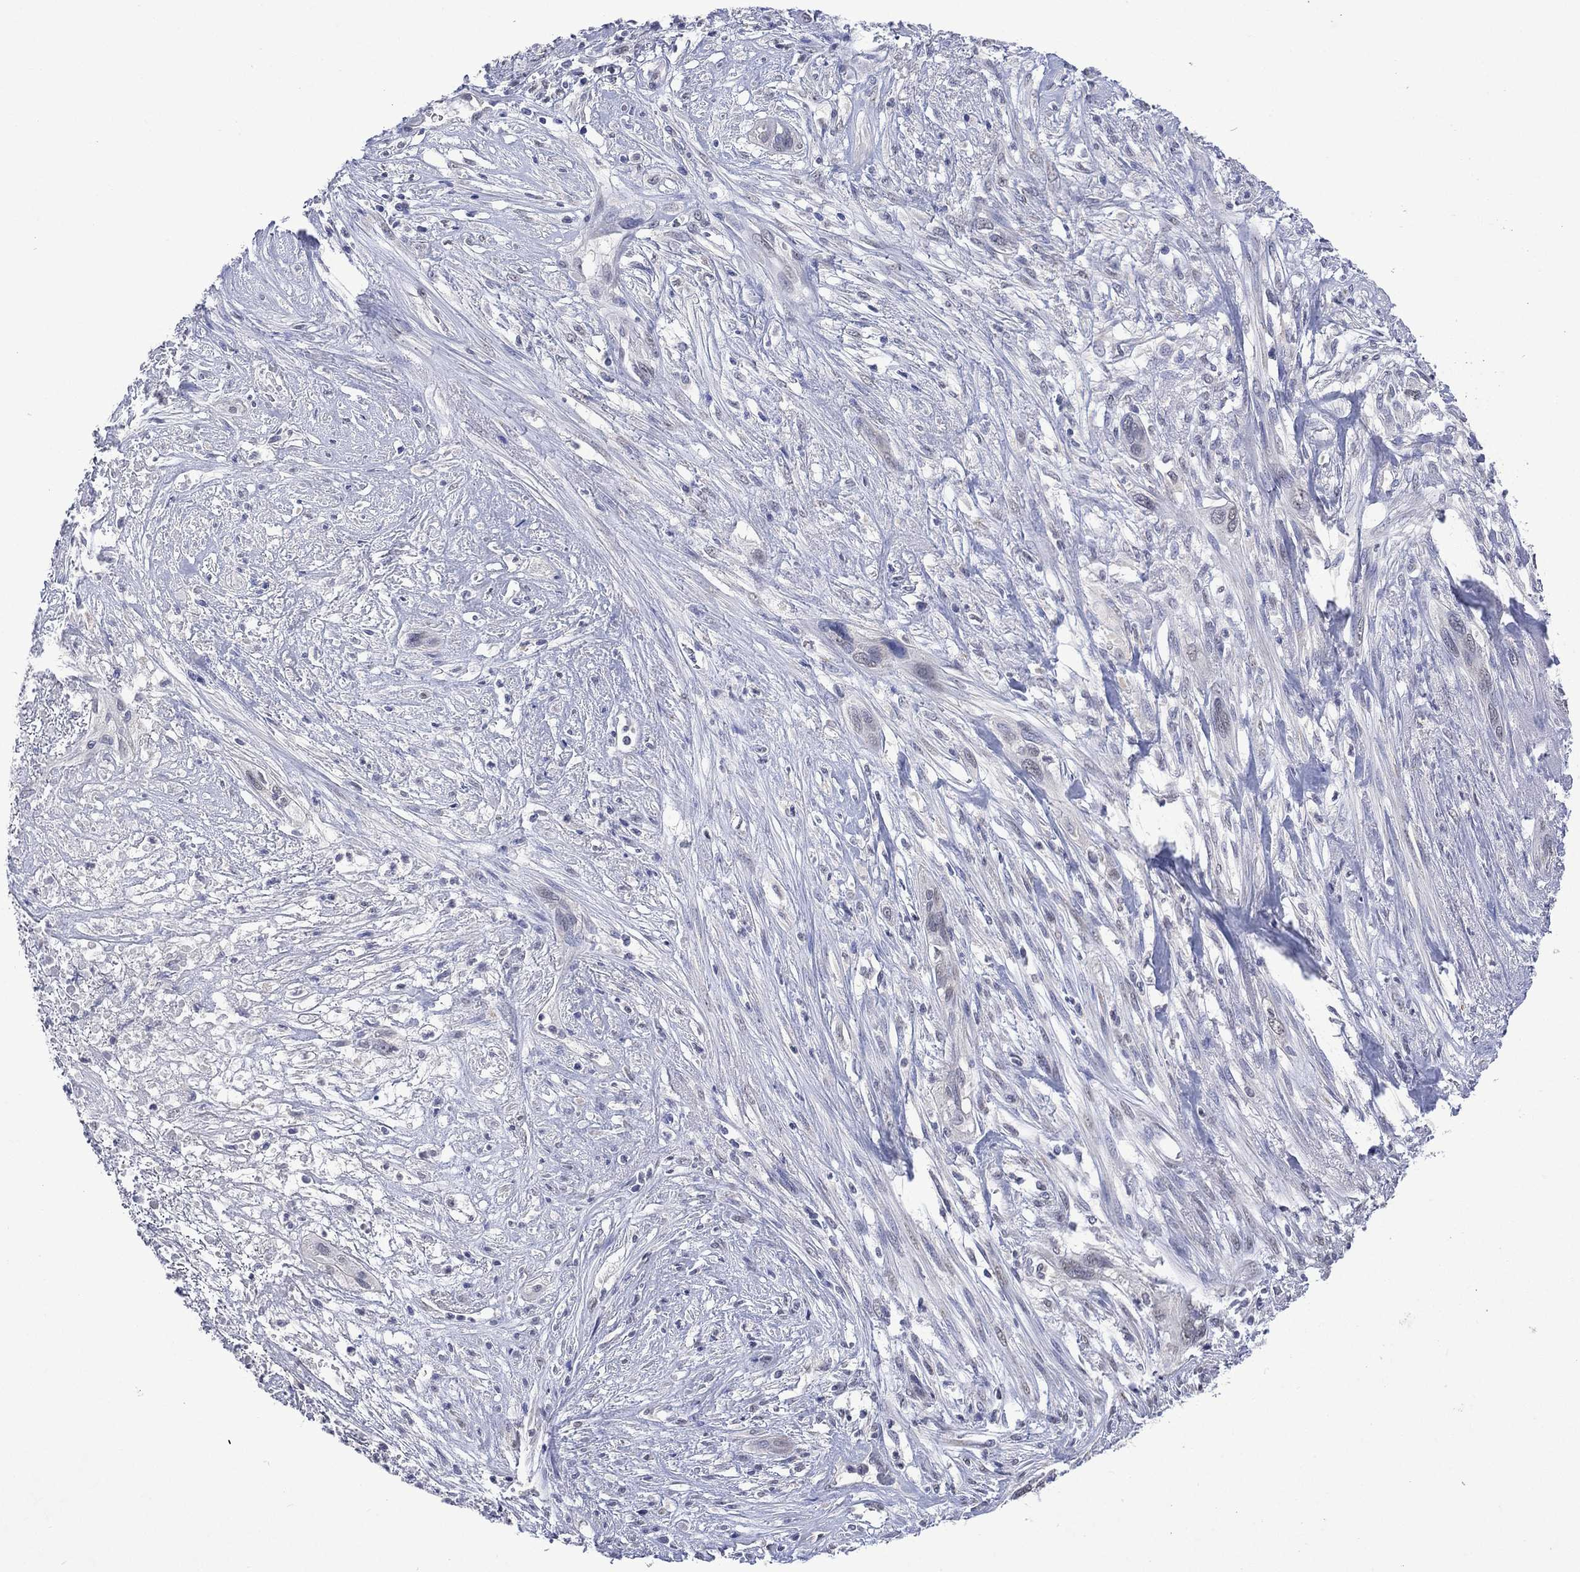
{"staining": {"intensity": "negative", "quantity": "none", "location": "none"}, "tissue": "cervical cancer", "cell_type": "Tumor cells", "image_type": "cancer", "snomed": [{"axis": "morphology", "description": "Squamous cell carcinoma, NOS"}, {"axis": "topography", "description": "Cervix"}], "caption": "This is an immunohistochemistry photomicrograph of human cervical cancer (squamous cell carcinoma). There is no positivity in tumor cells.", "gene": "ASB10", "patient": {"sex": "female", "age": 57}}